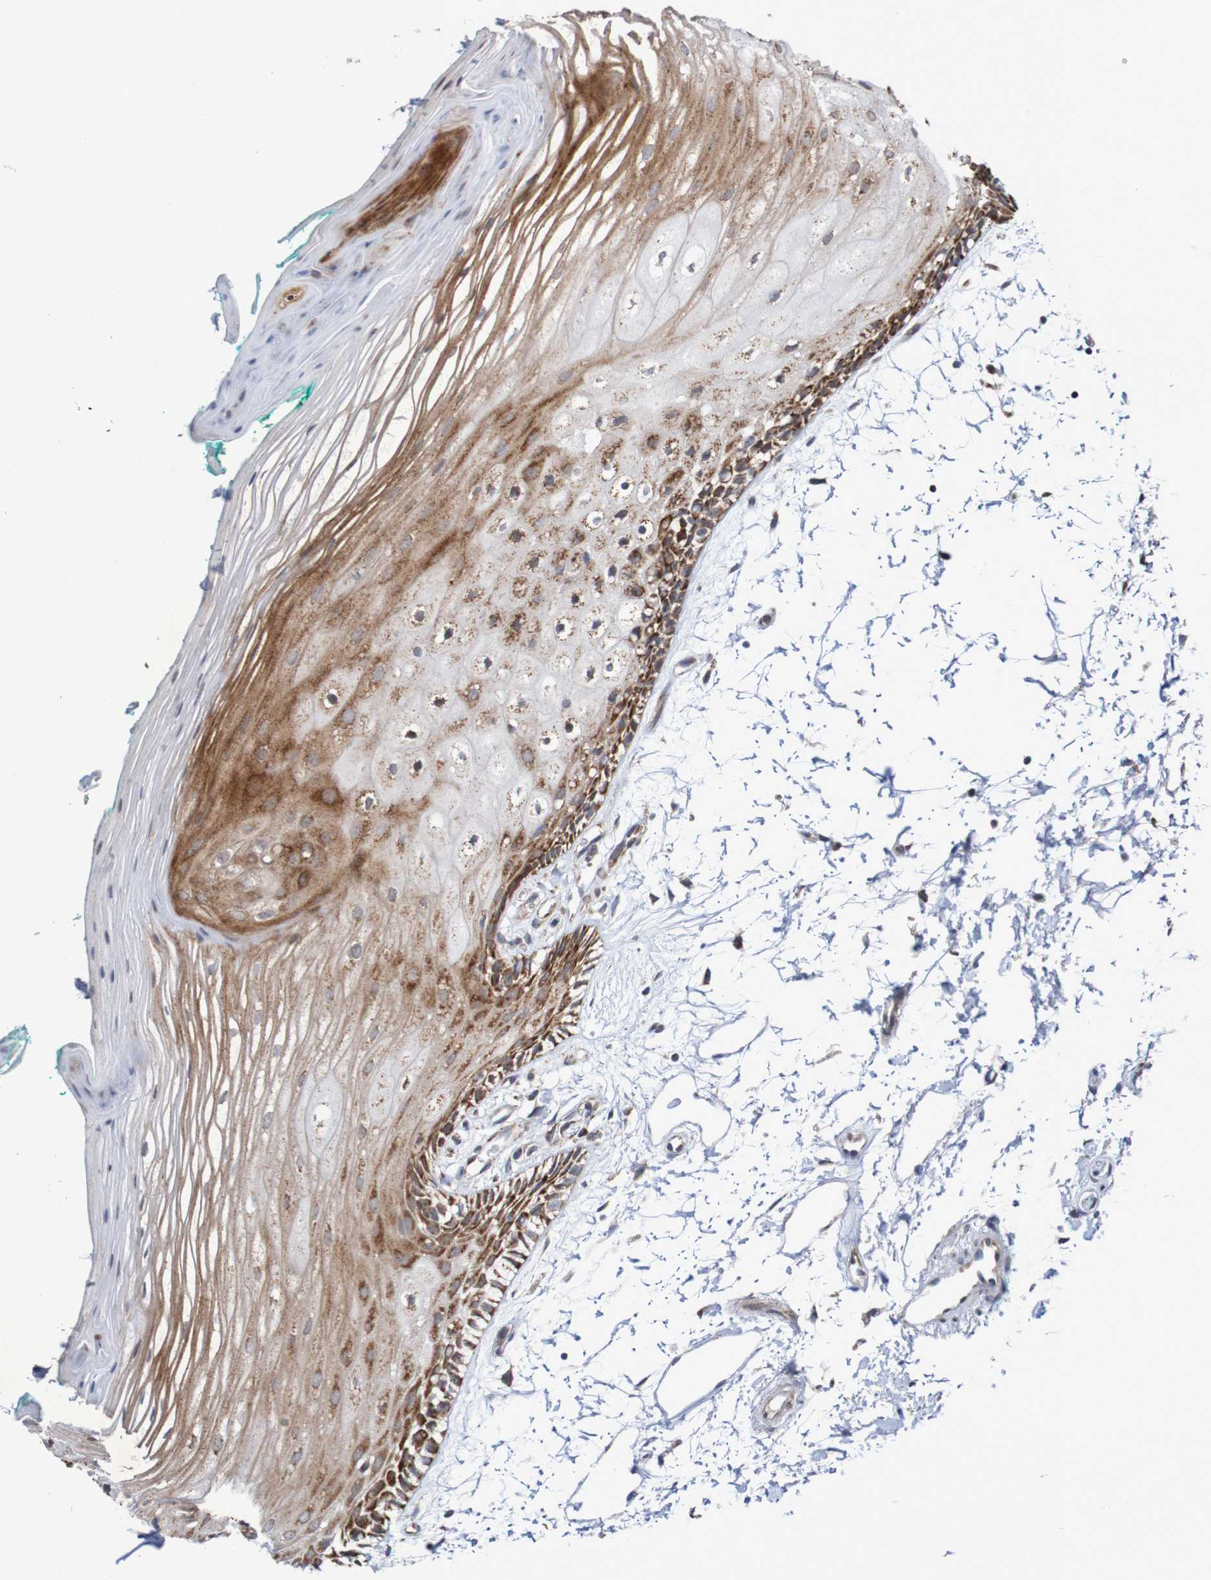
{"staining": {"intensity": "moderate", "quantity": ">75%", "location": "cytoplasmic/membranous"}, "tissue": "oral mucosa", "cell_type": "Squamous epithelial cells", "image_type": "normal", "snomed": [{"axis": "morphology", "description": "Normal tissue, NOS"}, {"axis": "topography", "description": "Skeletal muscle"}, {"axis": "topography", "description": "Oral tissue"}, {"axis": "topography", "description": "Peripheral nerve tissue"}], "caption": "Immunohistochemical staining of unremarkable human oral mucosa displays >75% levels of moderate cytoplasmic/membranous protein expression in about >75% of squamous epithelial cells.", "gene": "DVL1", "patient": {"sex": "female", "age": 84}}